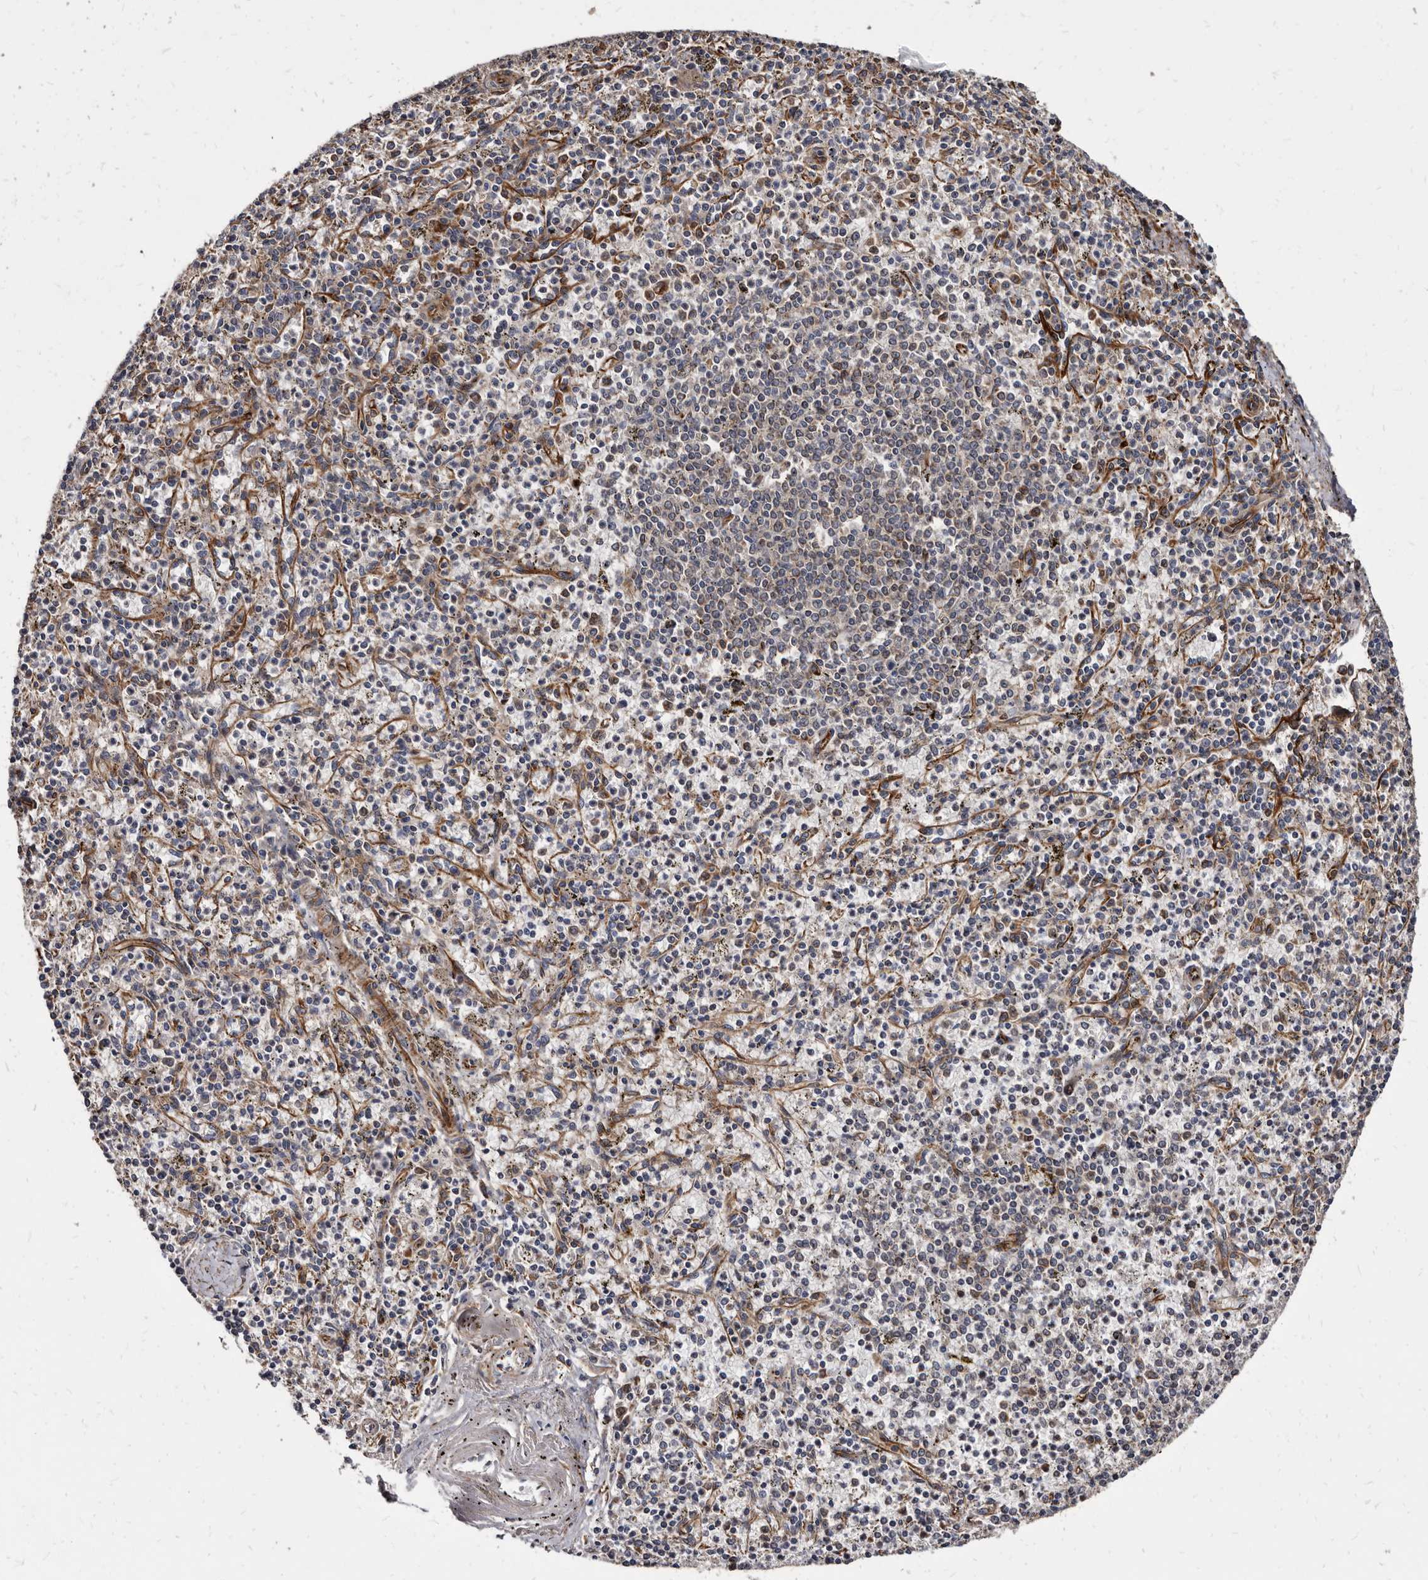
{"staining": {"intensity": "weak", "quantity": ">75%", "location": "cytoplasmic/membranous"}, "tissue": "spleen", "cell_type": "Cells in red pulp", "image_type": "normal", "snomed": [{"axis": "morphology", "description": "Normal tissue, NOS"}, {"axis": "topography", "description": "Spleen"}], "caption": "This is a micrograph of immunohistochemistry (IHC) staining of benign spleen, which shows weak positivity in the cytoplasmic/membranous of cells in red pulp.", "gene": "KCTD20", "patient": {"sex": "male", "age": 72}}